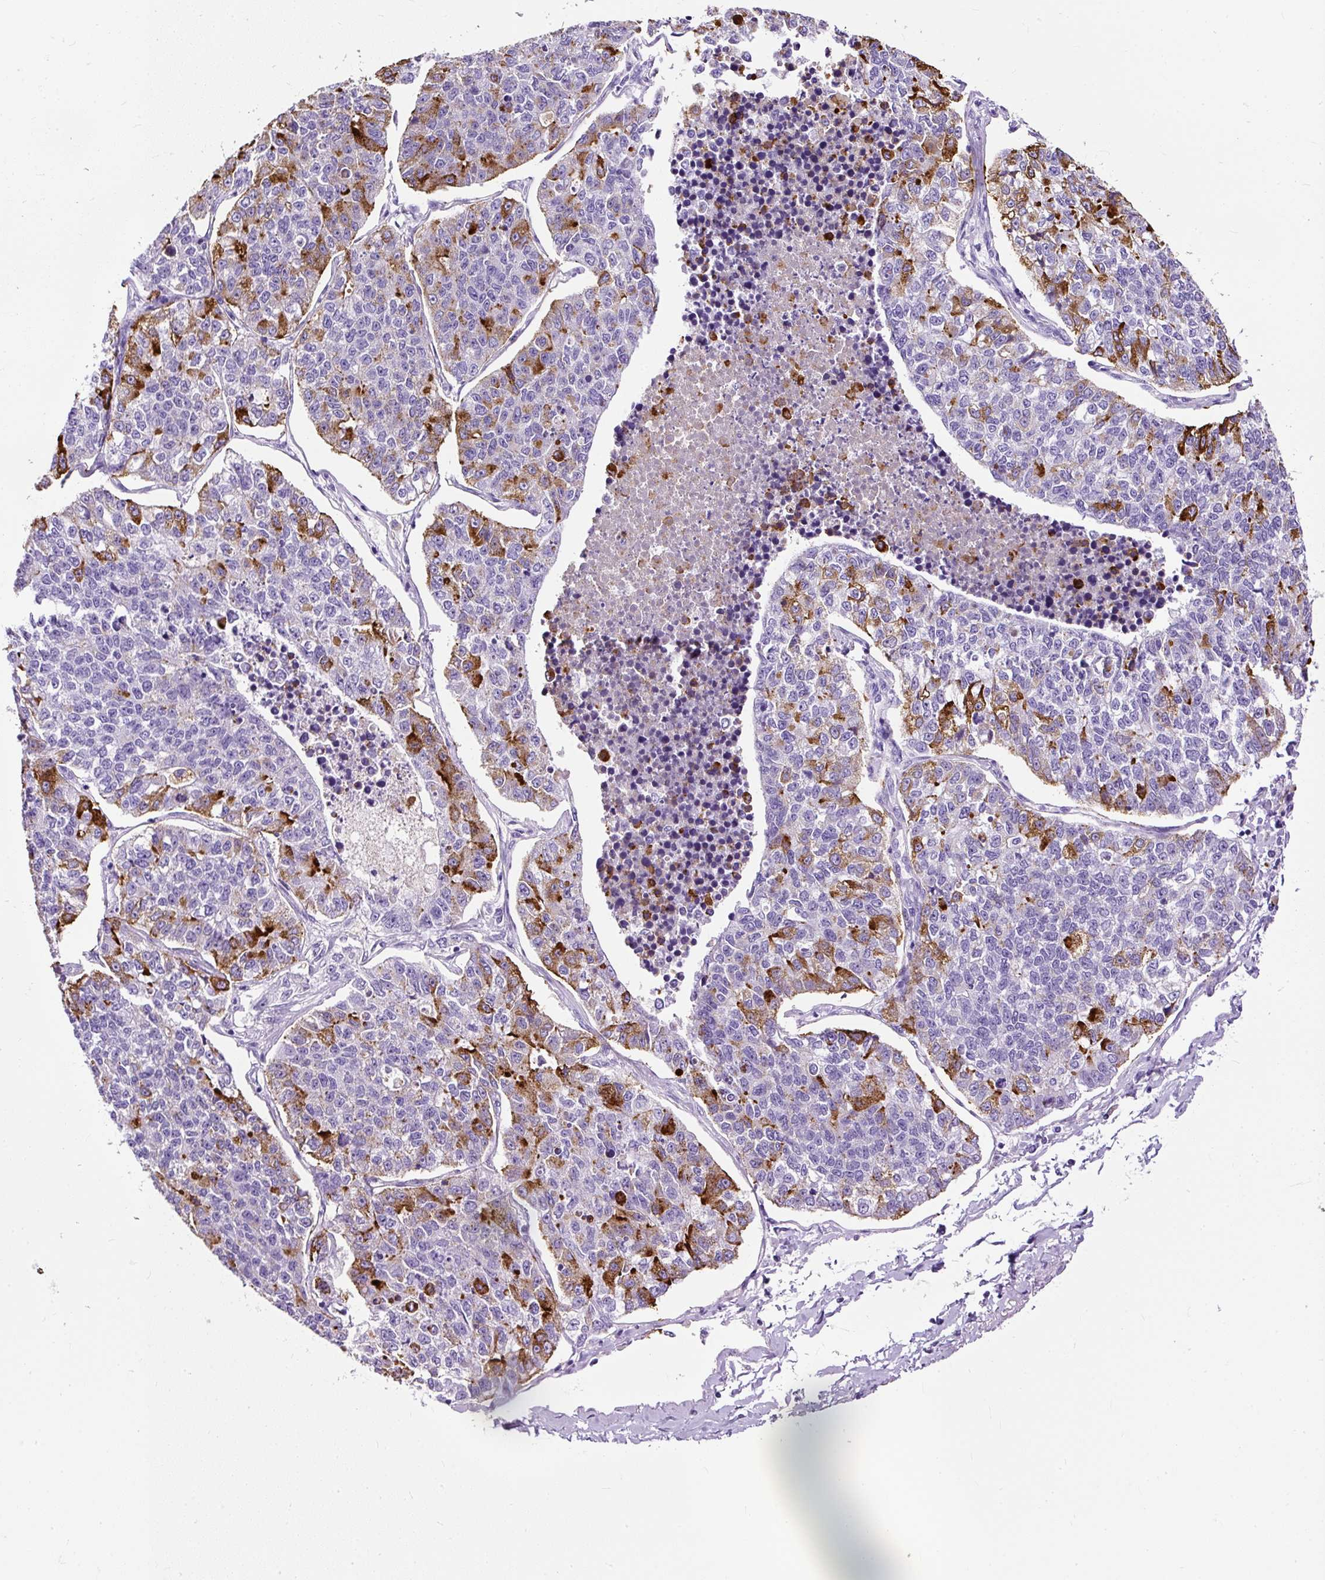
{"staining": {"intensity": "strong", "quantity": "<25%", "location": "cytoplasmic/membranous"}, "tissue": "lung cancer", "cell_type": "Tumor cells", "image_type": "cancer", "snomed": [{"axis": "morphology", "description": "Adenocarcinoma, NOS"}, {"axis": "topography", "description": "Lung"}], "caption": "Tumor cells exhibit medium levels of strong cytoplasmic/membranous expression in approximately <25% of cells in human lung cancer.", "gene": "NTS", "patient": {"sex": "male", "age": 49}}